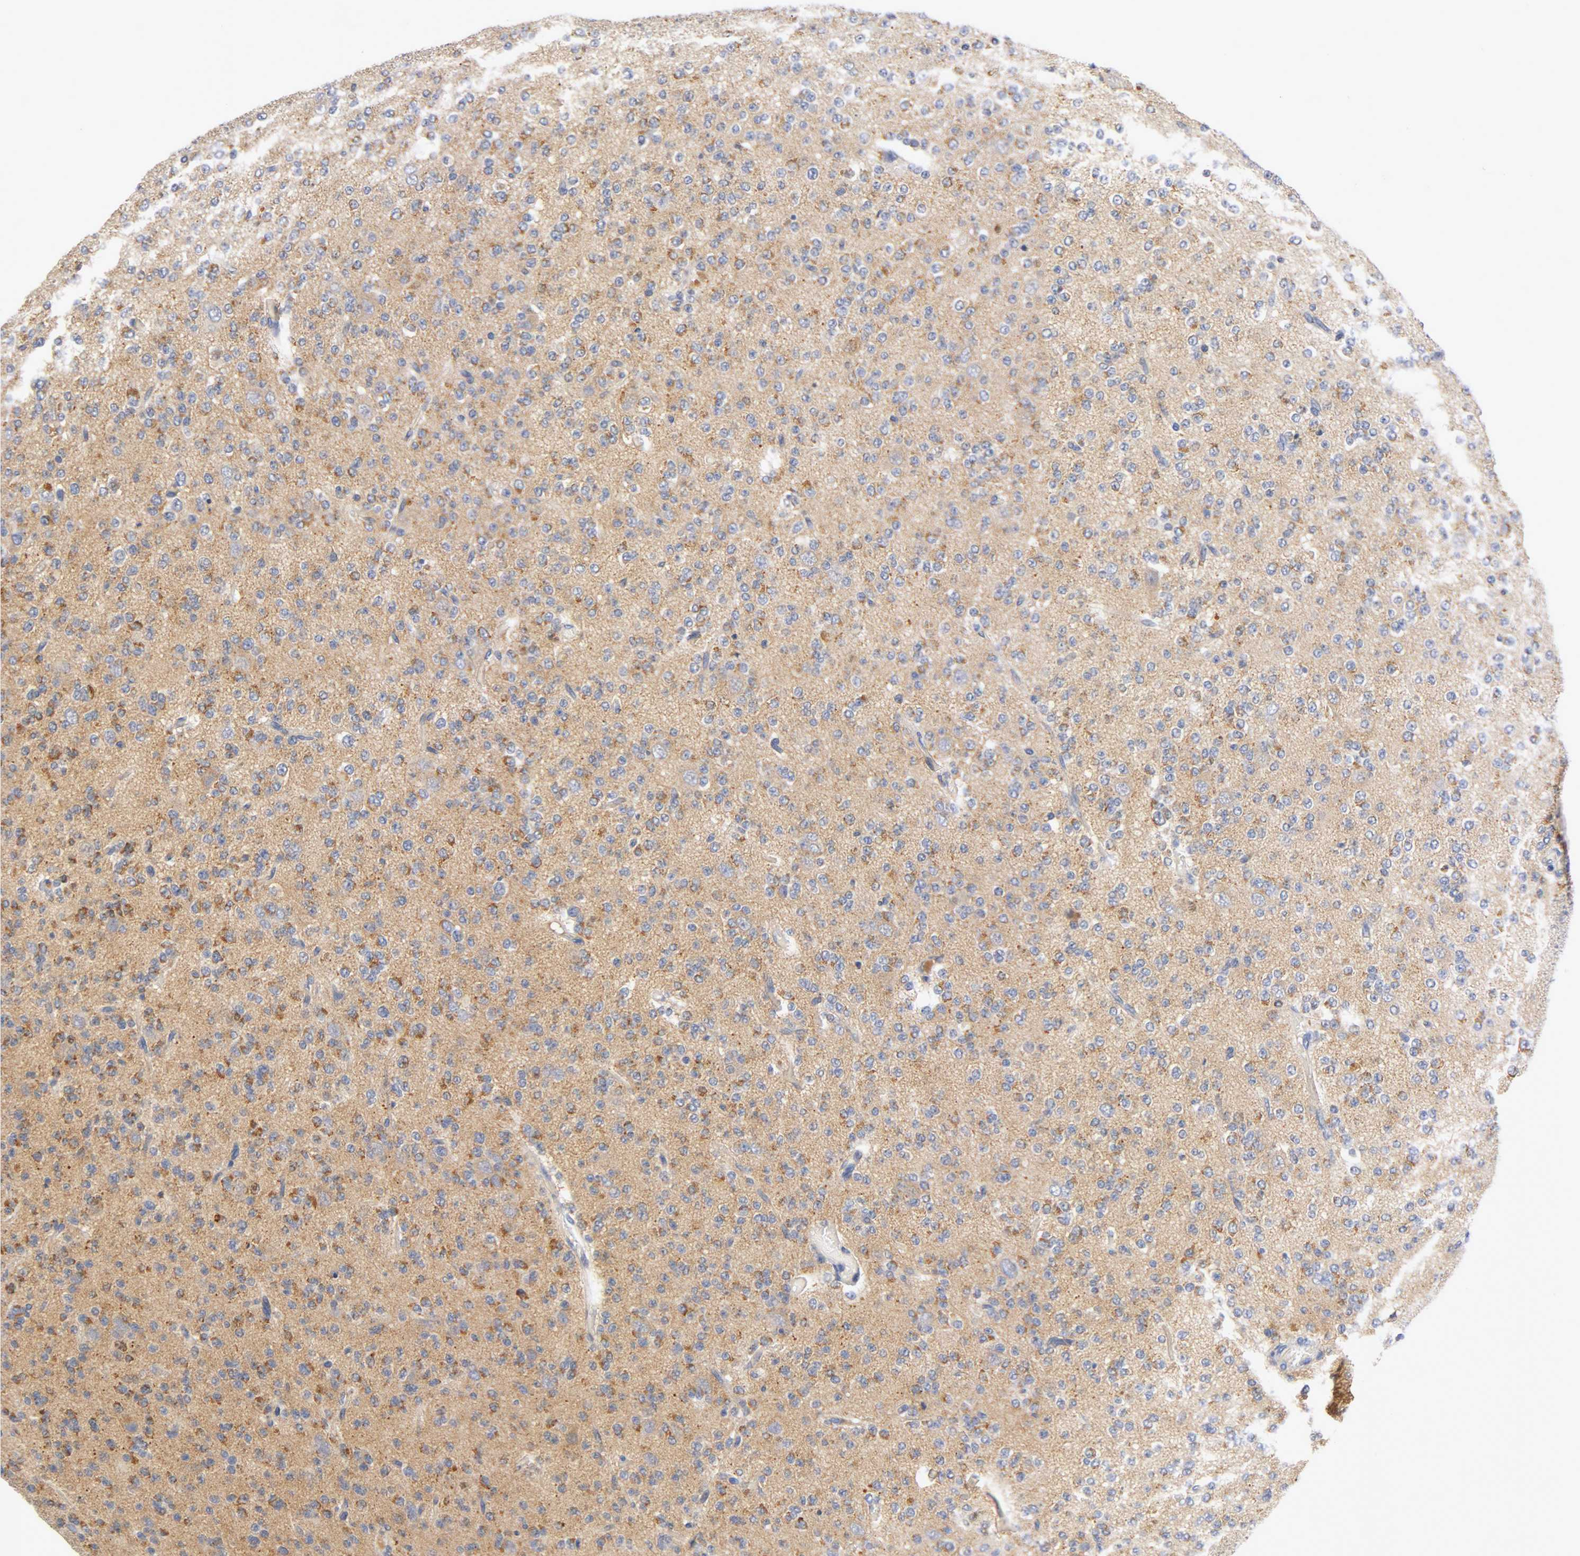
{"staining": {"intensity": "moderate", "quantity": ">75%", "location": "cytoplasmic/membranous"}, "tissue": "glioma", "cell_type": "Tumor cells", "image_type": "cancer", "snomed": [{"axis": "morphology", "description": "Glioma, malignant, Low grade"}, {"axis": "topography", "description": "Brain"}], "caption": "Tumor cells demonstrate medium levels of moderate cytoplasmic/membranous staining in approximately >75% of cells in human low-grade glioma (malignant). Ihc stains the protein of interest in brown and the nuclei are stained blue.", "gene": "PCSK6", "patient": {"sex": "male", "age": 38}}